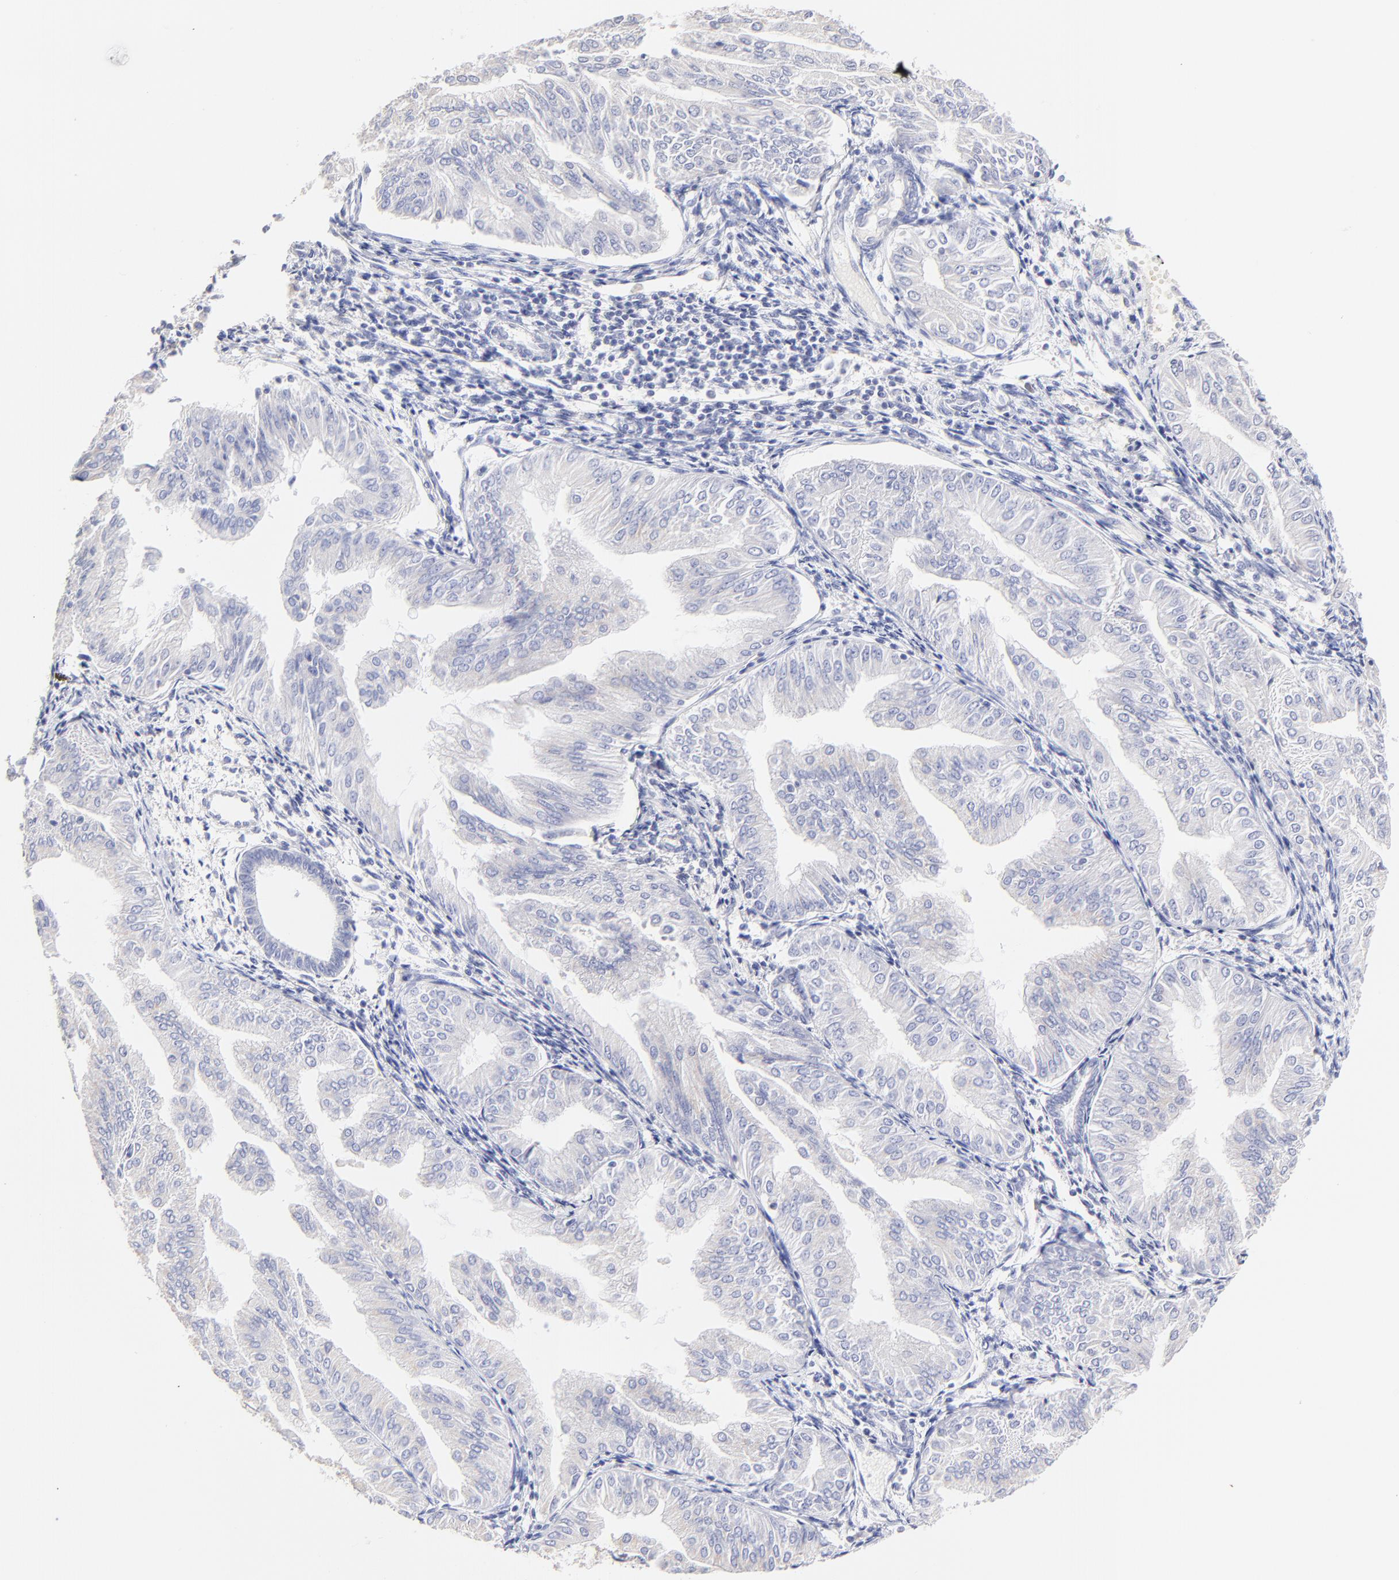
{"staining": {"intensity": "negative", "quantity": "none", "location": "none"}, "tissue": "endometrial cancer", "cell_type": "Tumor cells", "image_type": "cancer", "snomed": [{"axis": "morphology", "description": "Adenocarcinoma, NOS"}, {"axis": "topography", "description": "Endometrium"}], "caption": "Endometrial cancer (adenocarcinoma) was stained to show a protein in brown. There is no significant expression in tumor cells.", "gene": "ASB9", "patient": {"sex": "female", "age": 53}}